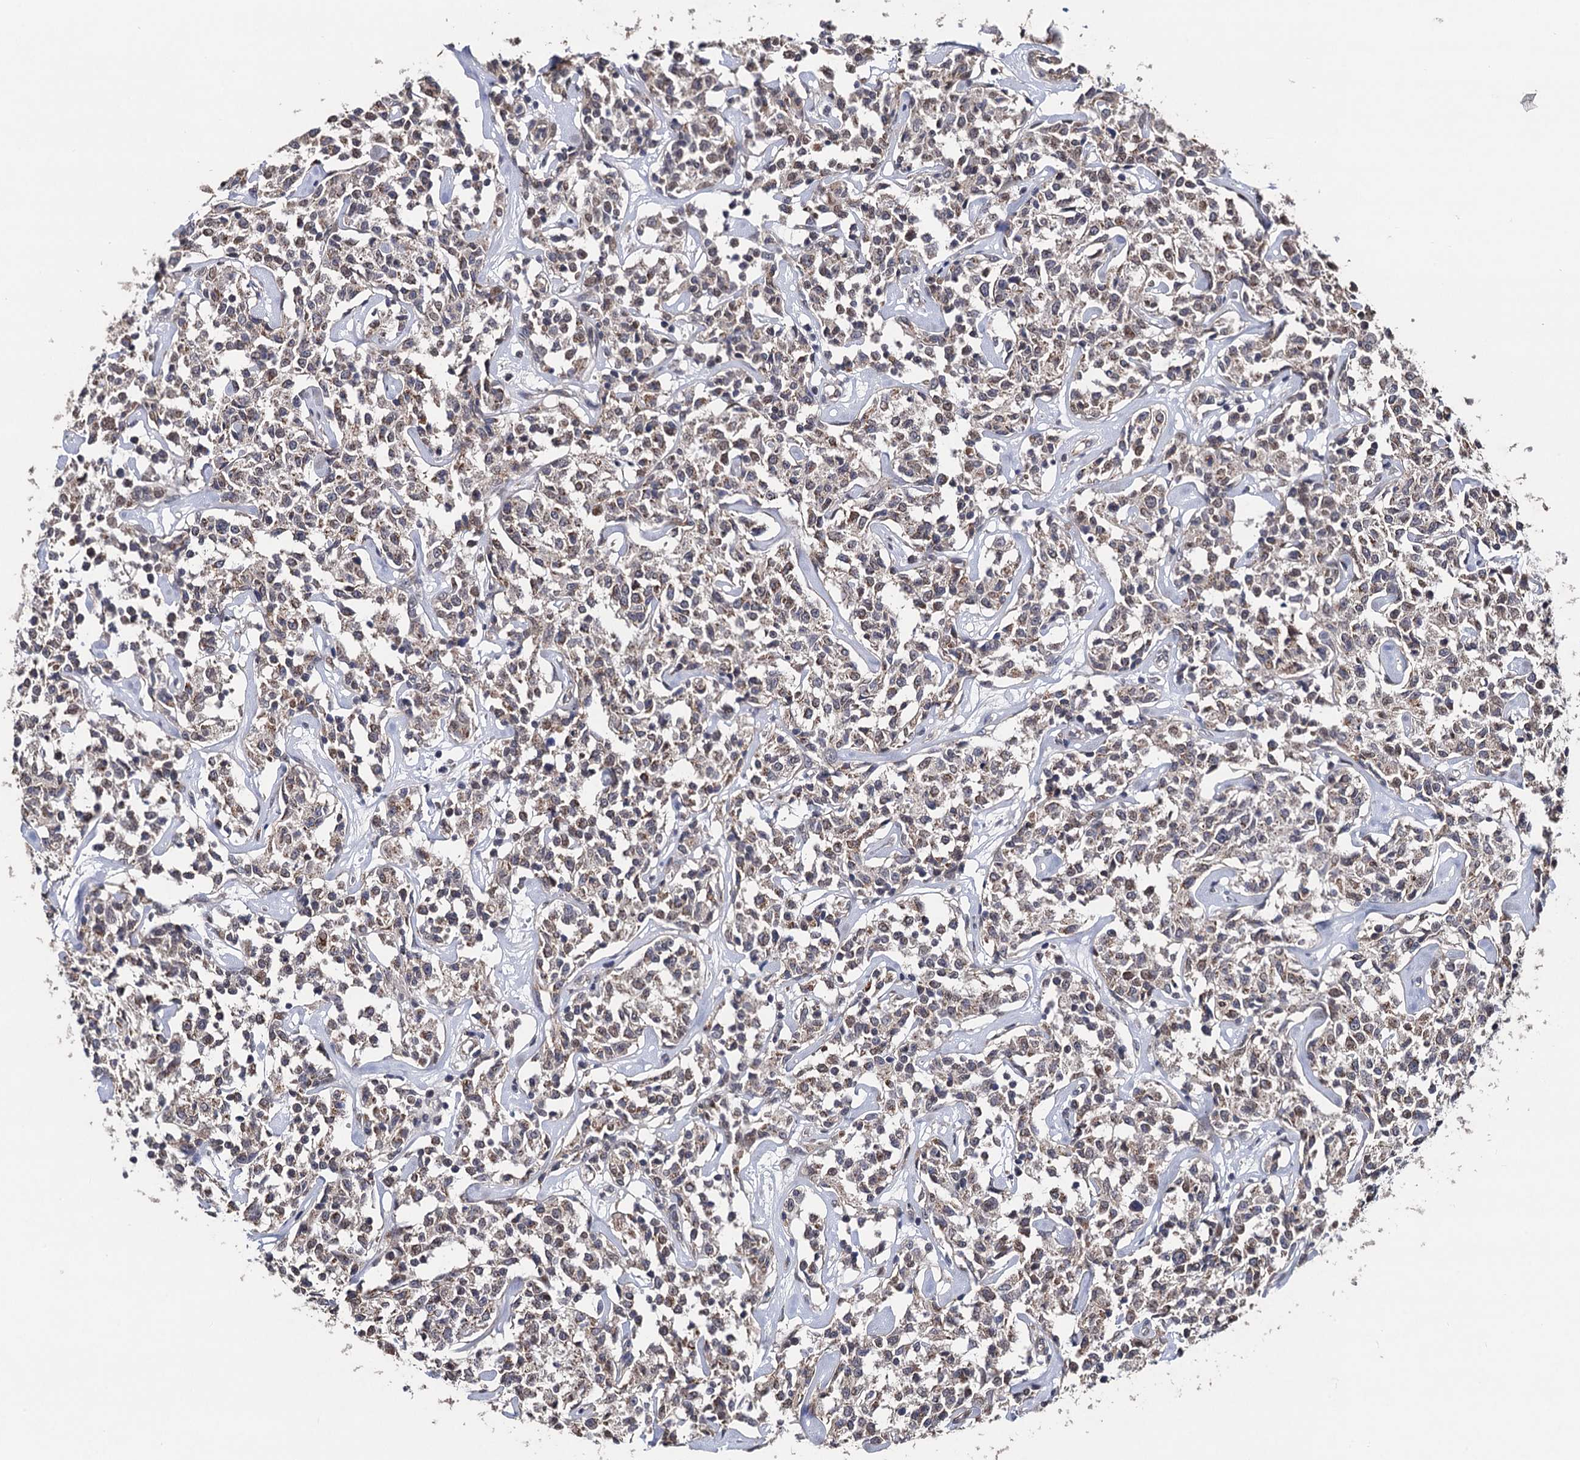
{"staining": {"intensity": "weak", "quantity": "25%-75%", "location": "cytoplasmic/membranous"}, "tissue": "lymphoma", "cell_type": "Tumor cells", "image_type": "cancer", "snomed": [{"axis": "morphology", "description": "Malignant lymphoma, non-Hodgkin's type, Low grade"}, {"axis": "topography", "description": "Small intestine"}], "caption": "An IHC micrograph of neoplastic tissue is shown. Protein staining in brown shows weak cytoplasmic/membranous positivity in low-grade malignant lymphoma, non-Hodgkin's type within tumor cells.", "gene": "PPTC7", "patient": {"sex": "female", "age": 59}}